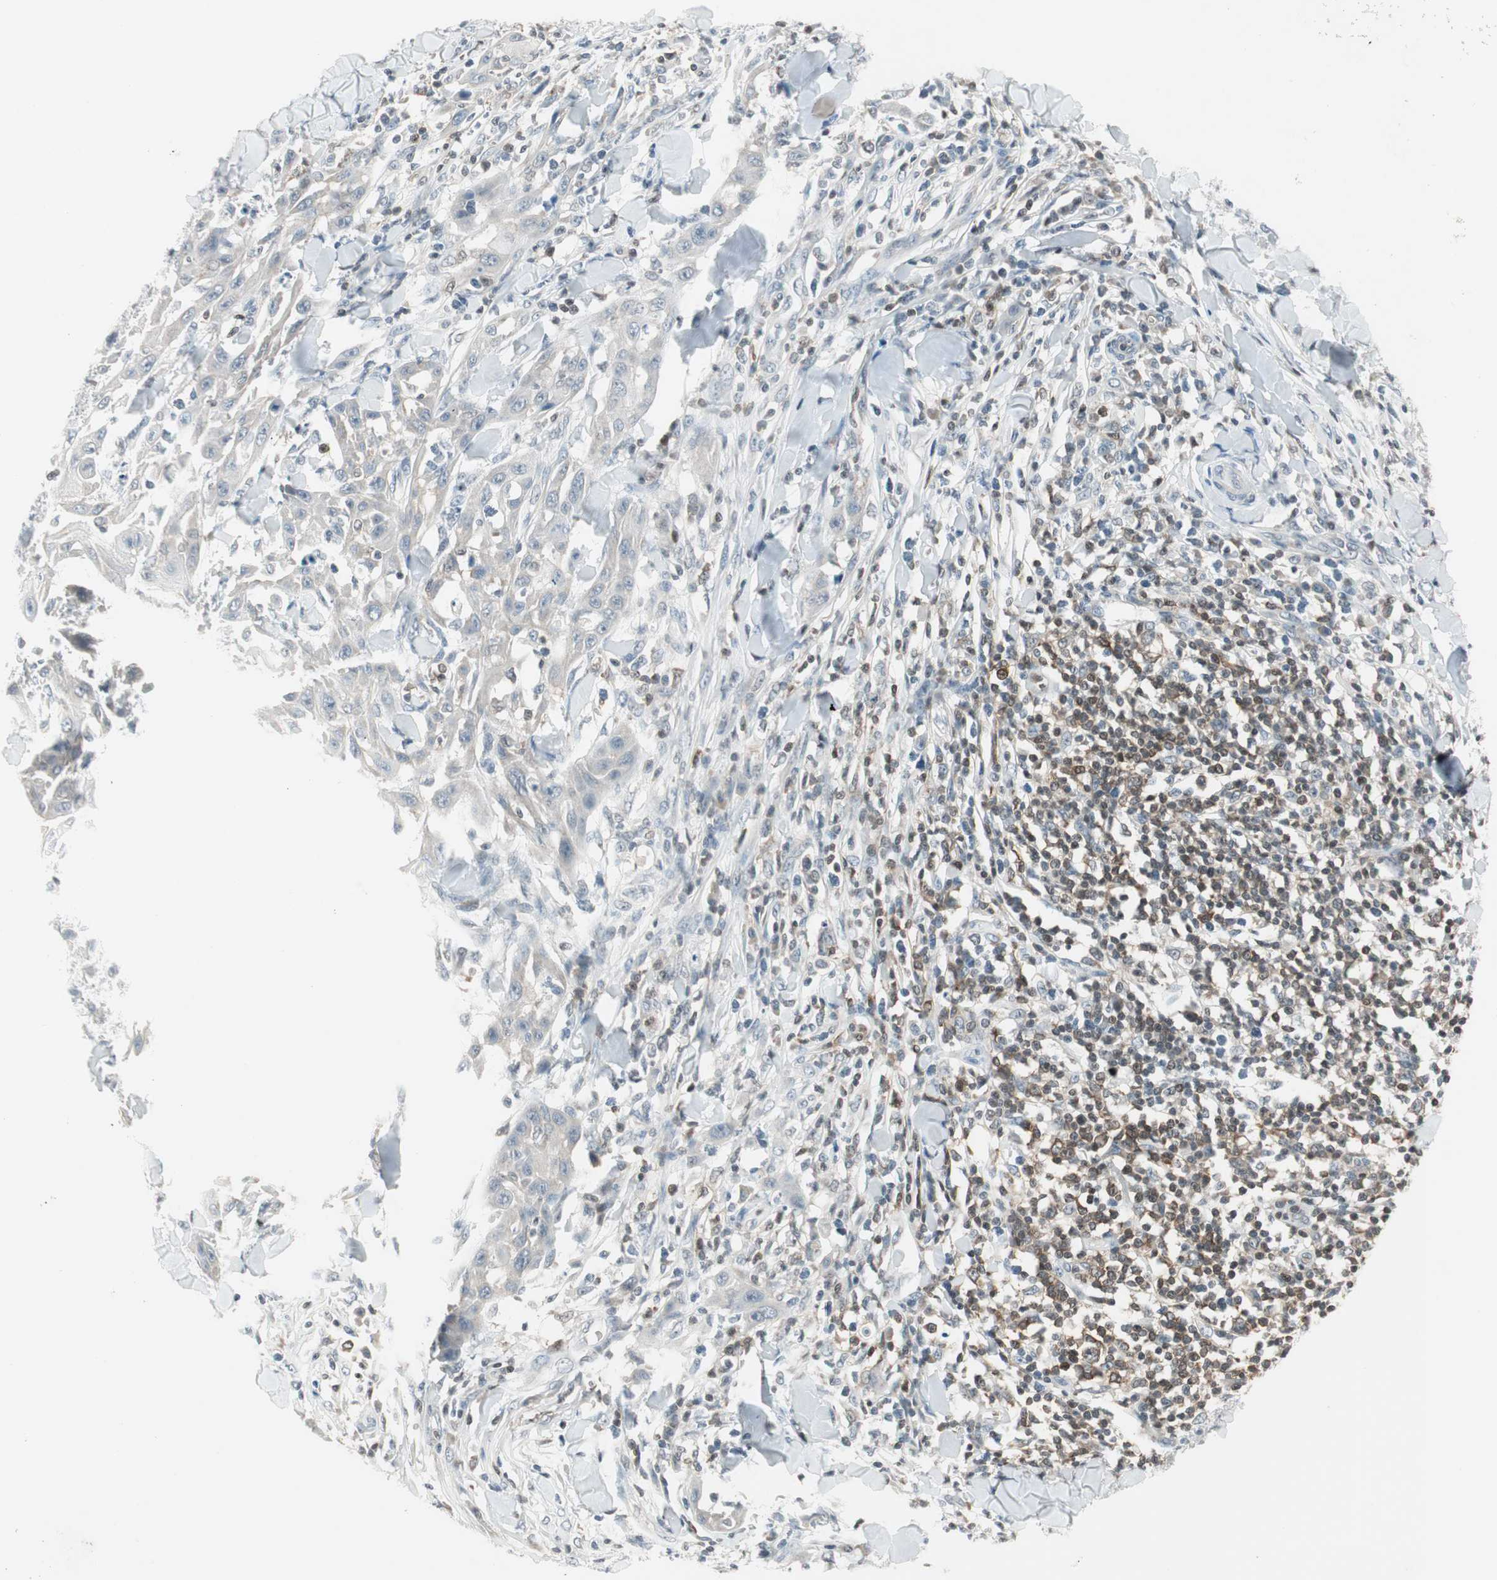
{"staining": {"intensity": "negative", "quantity": "none", "location": "none"}, "tissue": "skin cancer", "cell_type": "Tumor cells", "image_type": "cancer", "snomed": [{"axis": "morphology", "description": "Squamous cell carcinoma, NOS"}, {"axis": "topography", "description": "Skin"}], "caption": "Histopathology image shows no significant protein expression in tumor cells of skin cancer.", "gene": "MAP4K1", "patient": {"sex": "male", "age": 24}}